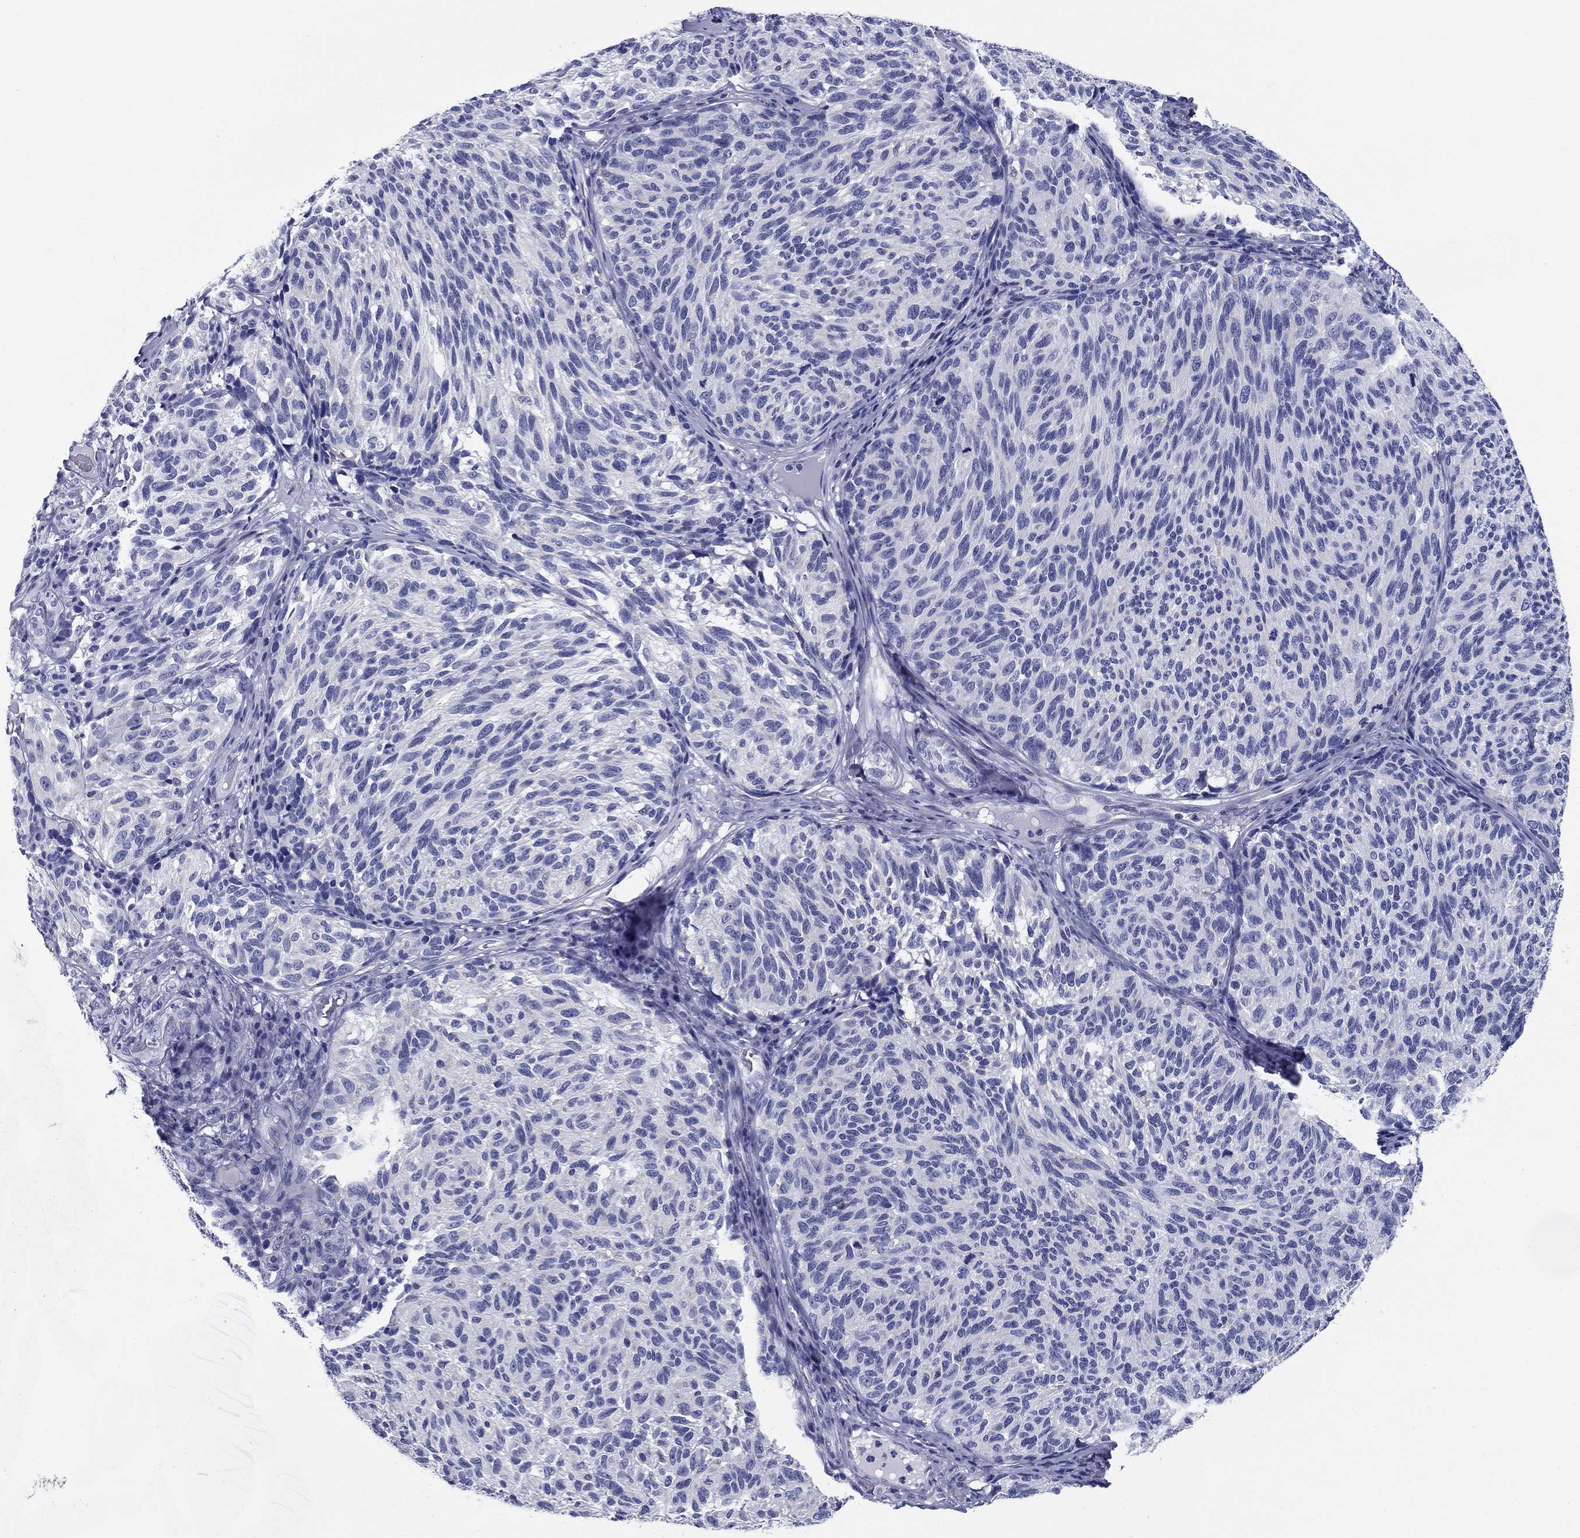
{"staining": {"intensity": "negative", "quantity": "none", "location": "none"}, "tissue": "melanoma", "cell_type": "Tumor cells", "image_type": "cancer", "snomed": [{"axis": "morphology", "description": "Malignant melanoma, NOS"}, {"axis": "topography", "description": "Skin"}], "caption": "The micrograph exhibits no staining of tumor cells in melanoma.", "gene": "UPB1", "patient": {"sex": "female", "age": 73}}